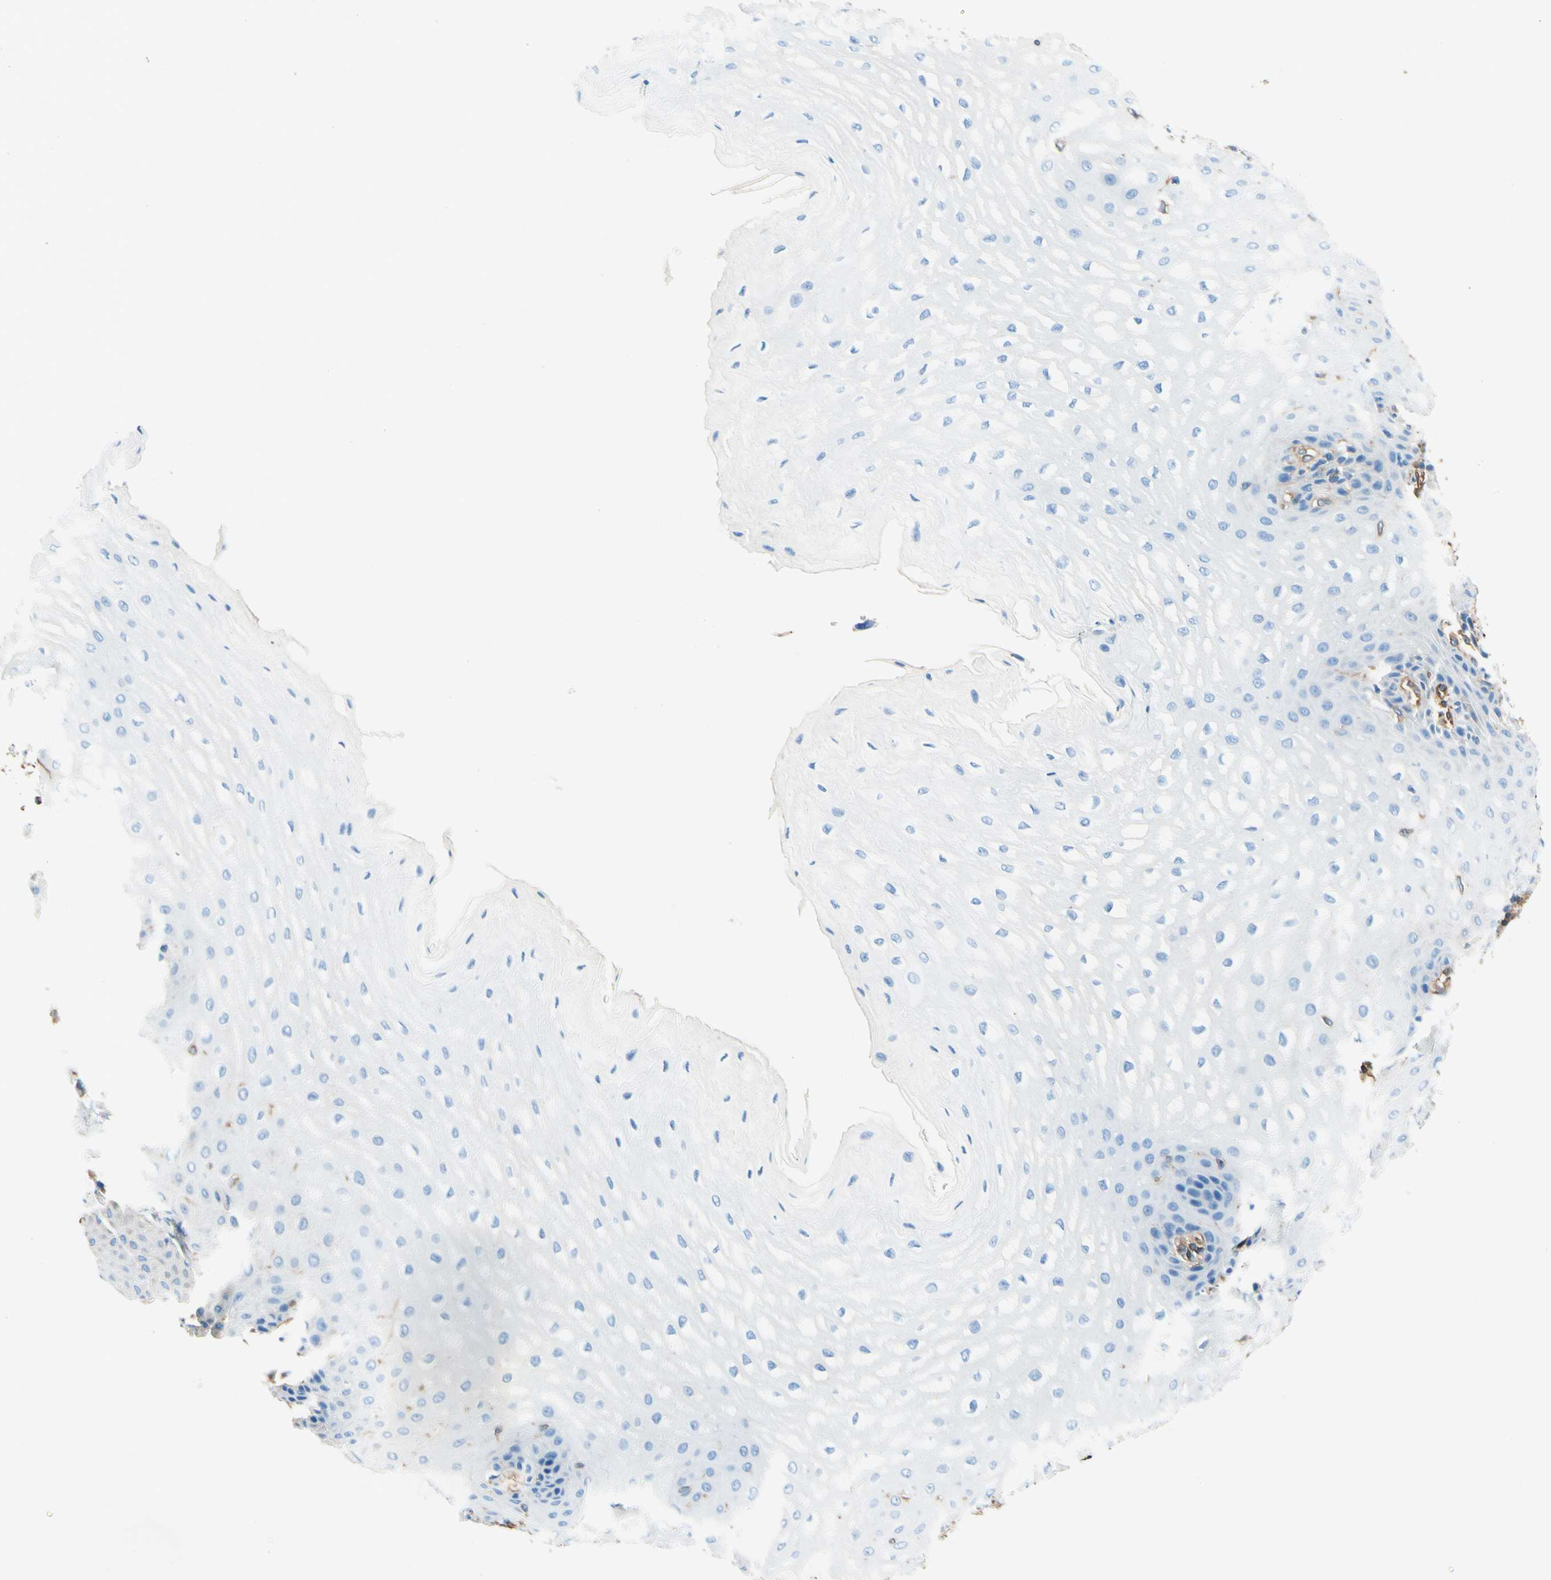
{"staining": {"intensity": "negative", "quantity": "none", "location": "none"}, "tissue": "esophagus", "cell_type": "Squamous epithelial cells", "image_type": "normal", "snomed": [{"axis": "morphology", "description": "Normal tissue, NOS"}, {"axis": "topography", "description": "Esophagus"}], "caption": "IHC image of unremarkable esophagus: esophagus stained with DAB (3,3'-diaminobenzidine) displays no significant protein expression in squamous epithelial cells.", "gene": "DPYSL3", "patient": {"sex": "male", "age": 54}}